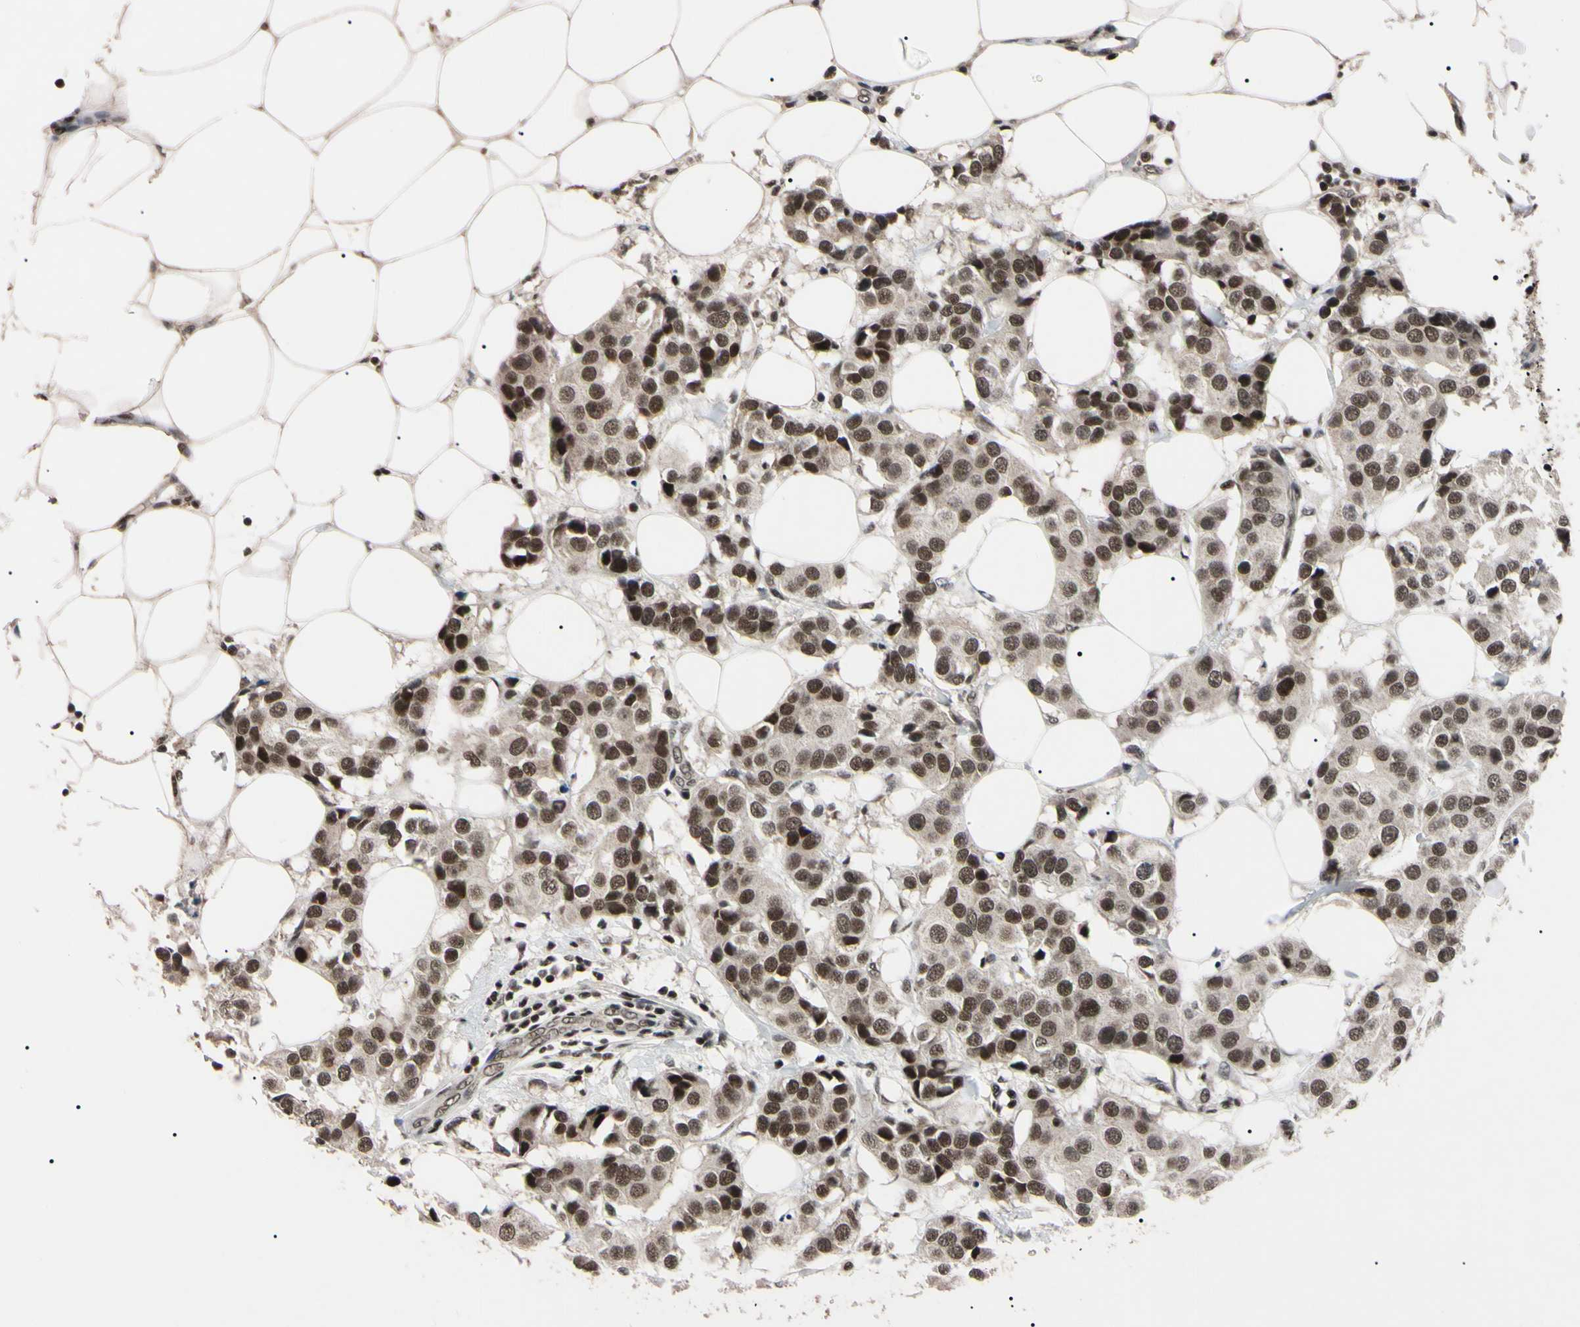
{"staining": {"intensity": "moderate", "quantity": ">75%", "location": "nuclear"}, "tissue": "breast cancer", "cell_type": "Tumor cells", "image_type": "cancer", "snomed": [{"axis": "morphology", "description": "Normal tissue, NOS"}, {"axis": "morphology", "description": "Duct carcinoma"}, {"axis": "topography", "description": "Breast"}], "caption": "Breast cancer stained with immunohistochemistry (IHC) shows moderate nuclear expression in about >75% of tumor cells.", "gene": "YY1", "patient": {"sex": "female", "age": 39}}